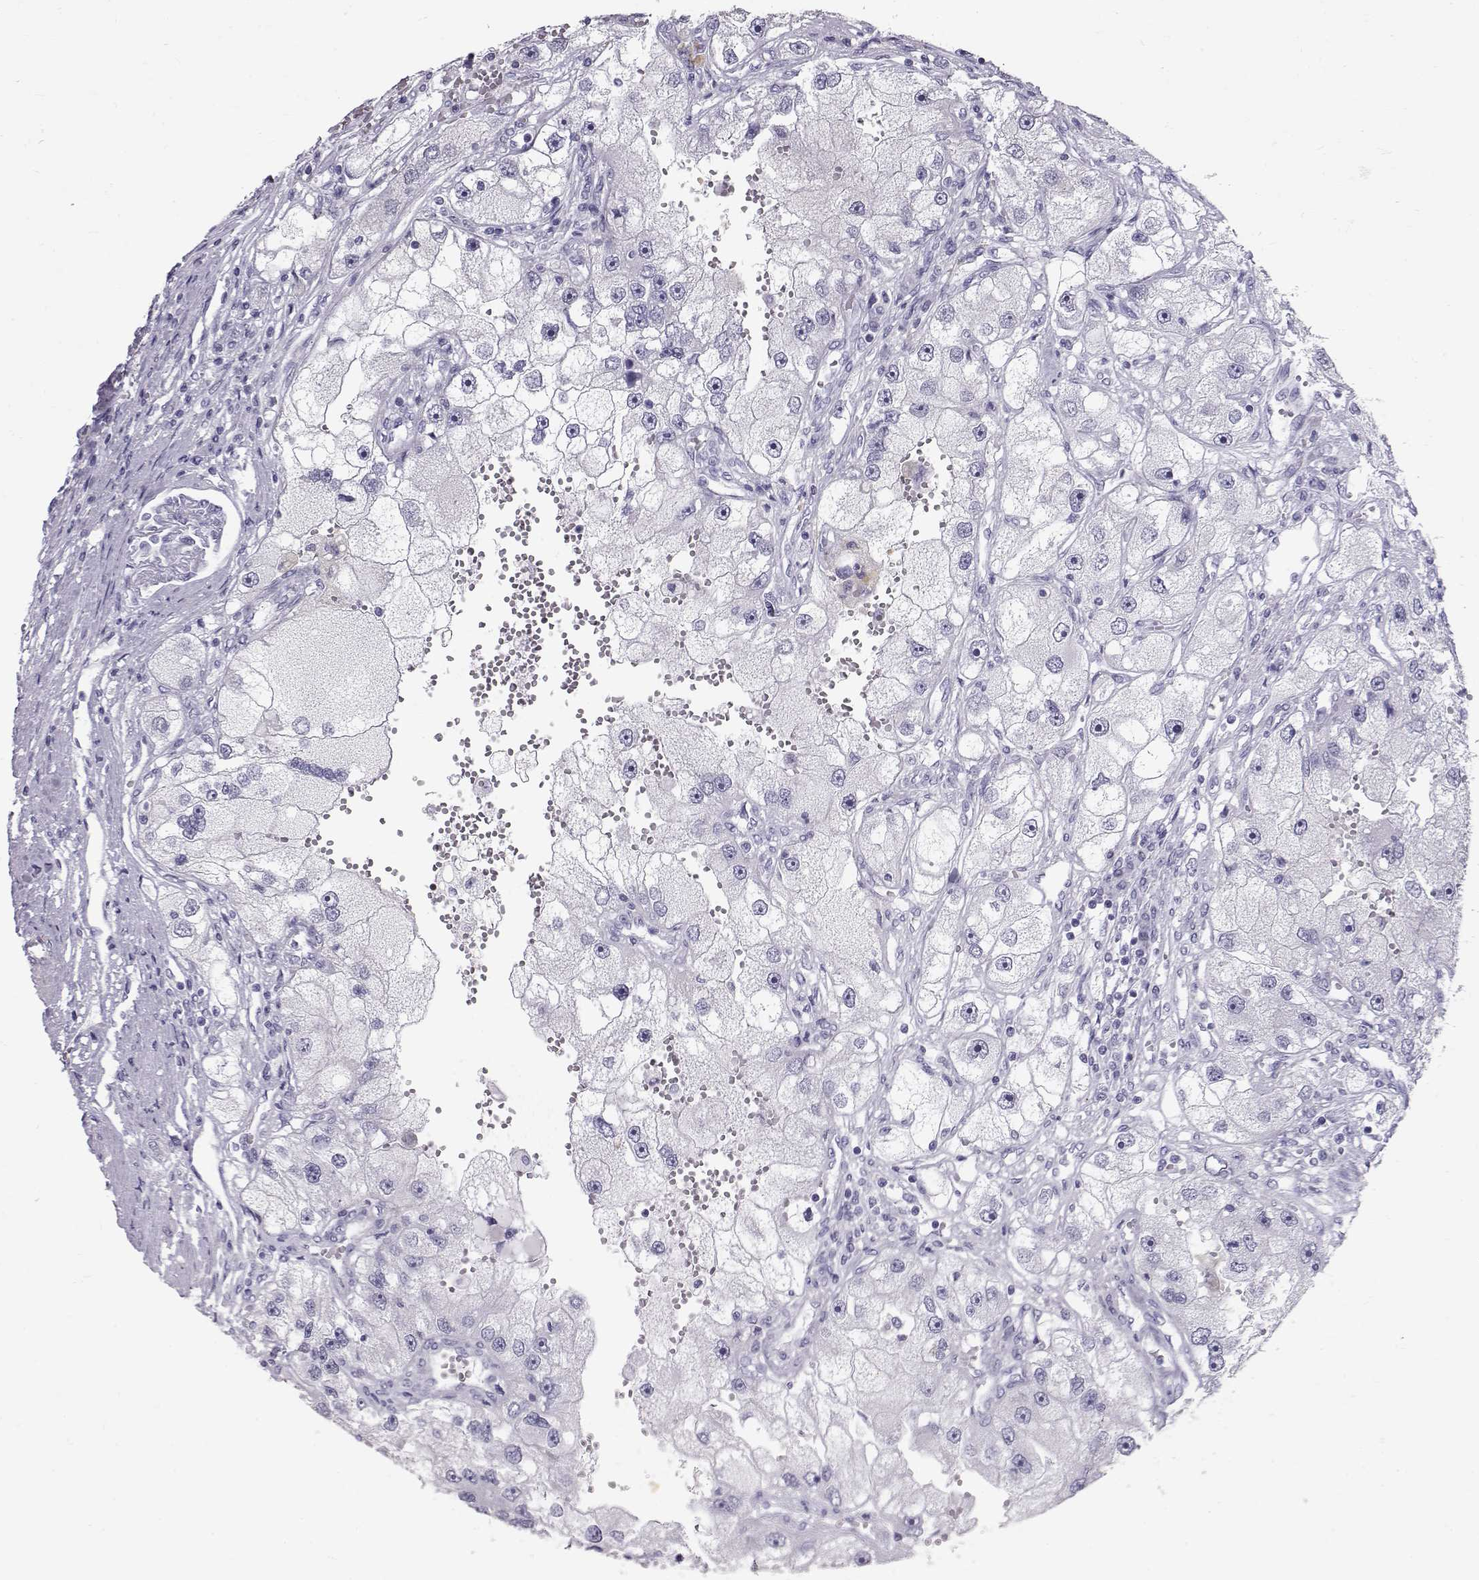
{"staining": {"intensity": "negative", "quantity": "none", "location": "none"}, "tissue": "renal cancer", "cell_type": "Tumor cells", "image_type": "cancer", "snomed": [{"axis": "morphology", "description": "Adenocarcinoma, NOS"}, {"axis": "topography", "description": "Kidney"}], "caption": "IHC of human renal cancer reveals no staining in tumor cells. (DAB (3,3'-diaminobenzidine) immunohistochemistry visualized using brightfield microscopy, high magnification).", "gene": "RD3", "patient": {"sex": "male", "age": 63}}